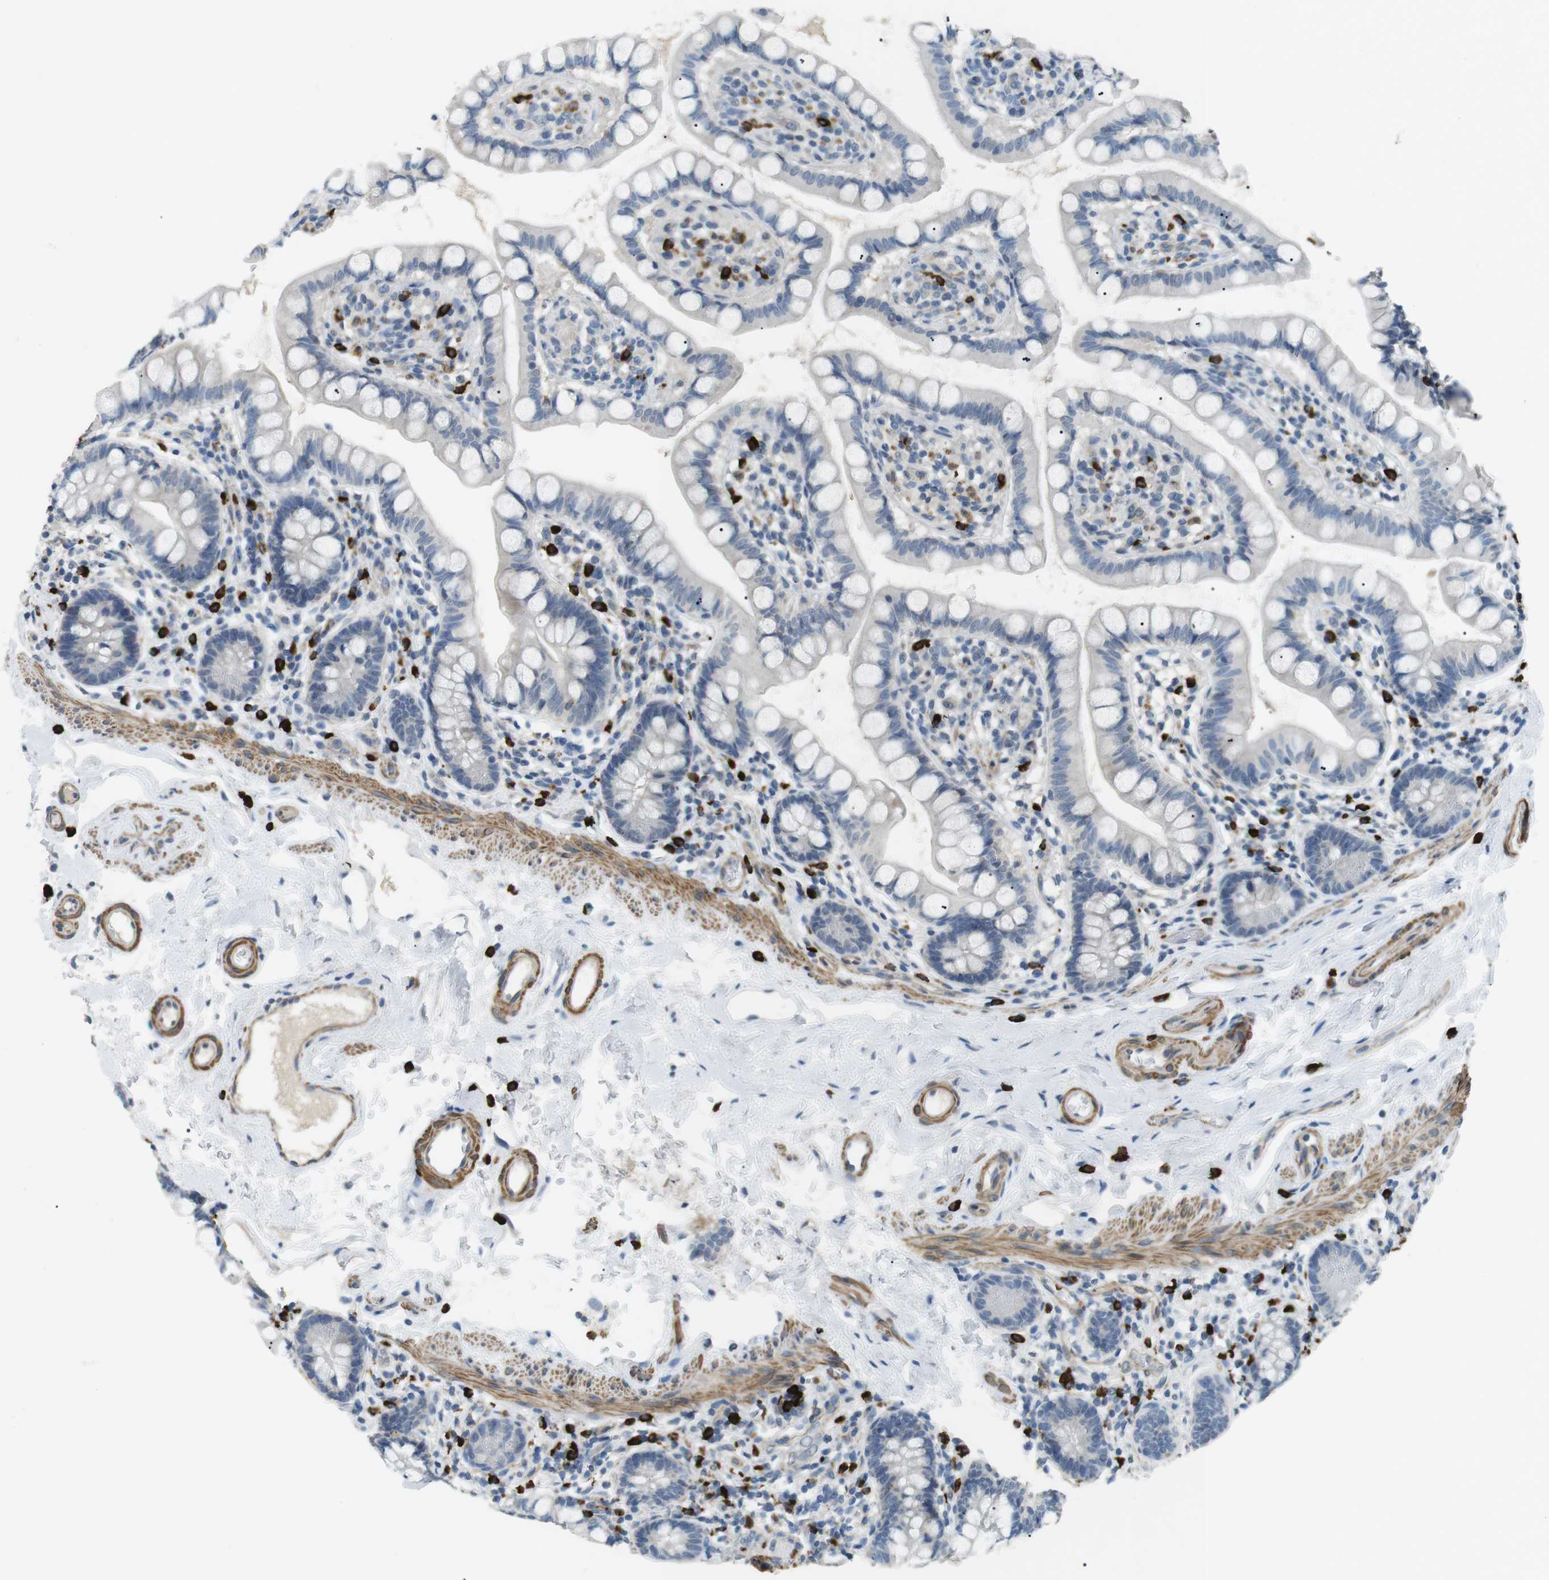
{"staining": {"intensity": "negative", "quantity": "none", "location": "none"}, "tissue": "small intestine", "cell_type": "Glandular cells", "image_type": "normal", "snomed": [{"axis": "morphology", "description": "Normal tissue, NOS"}, {"axis": "topography", "description": "Small intestine"}], "caption": "IHC of unremarkable small intestine reveals no staining in glandular cells.", "gene": "GZMM", "patient": {"sex": "female", "age": 84}}